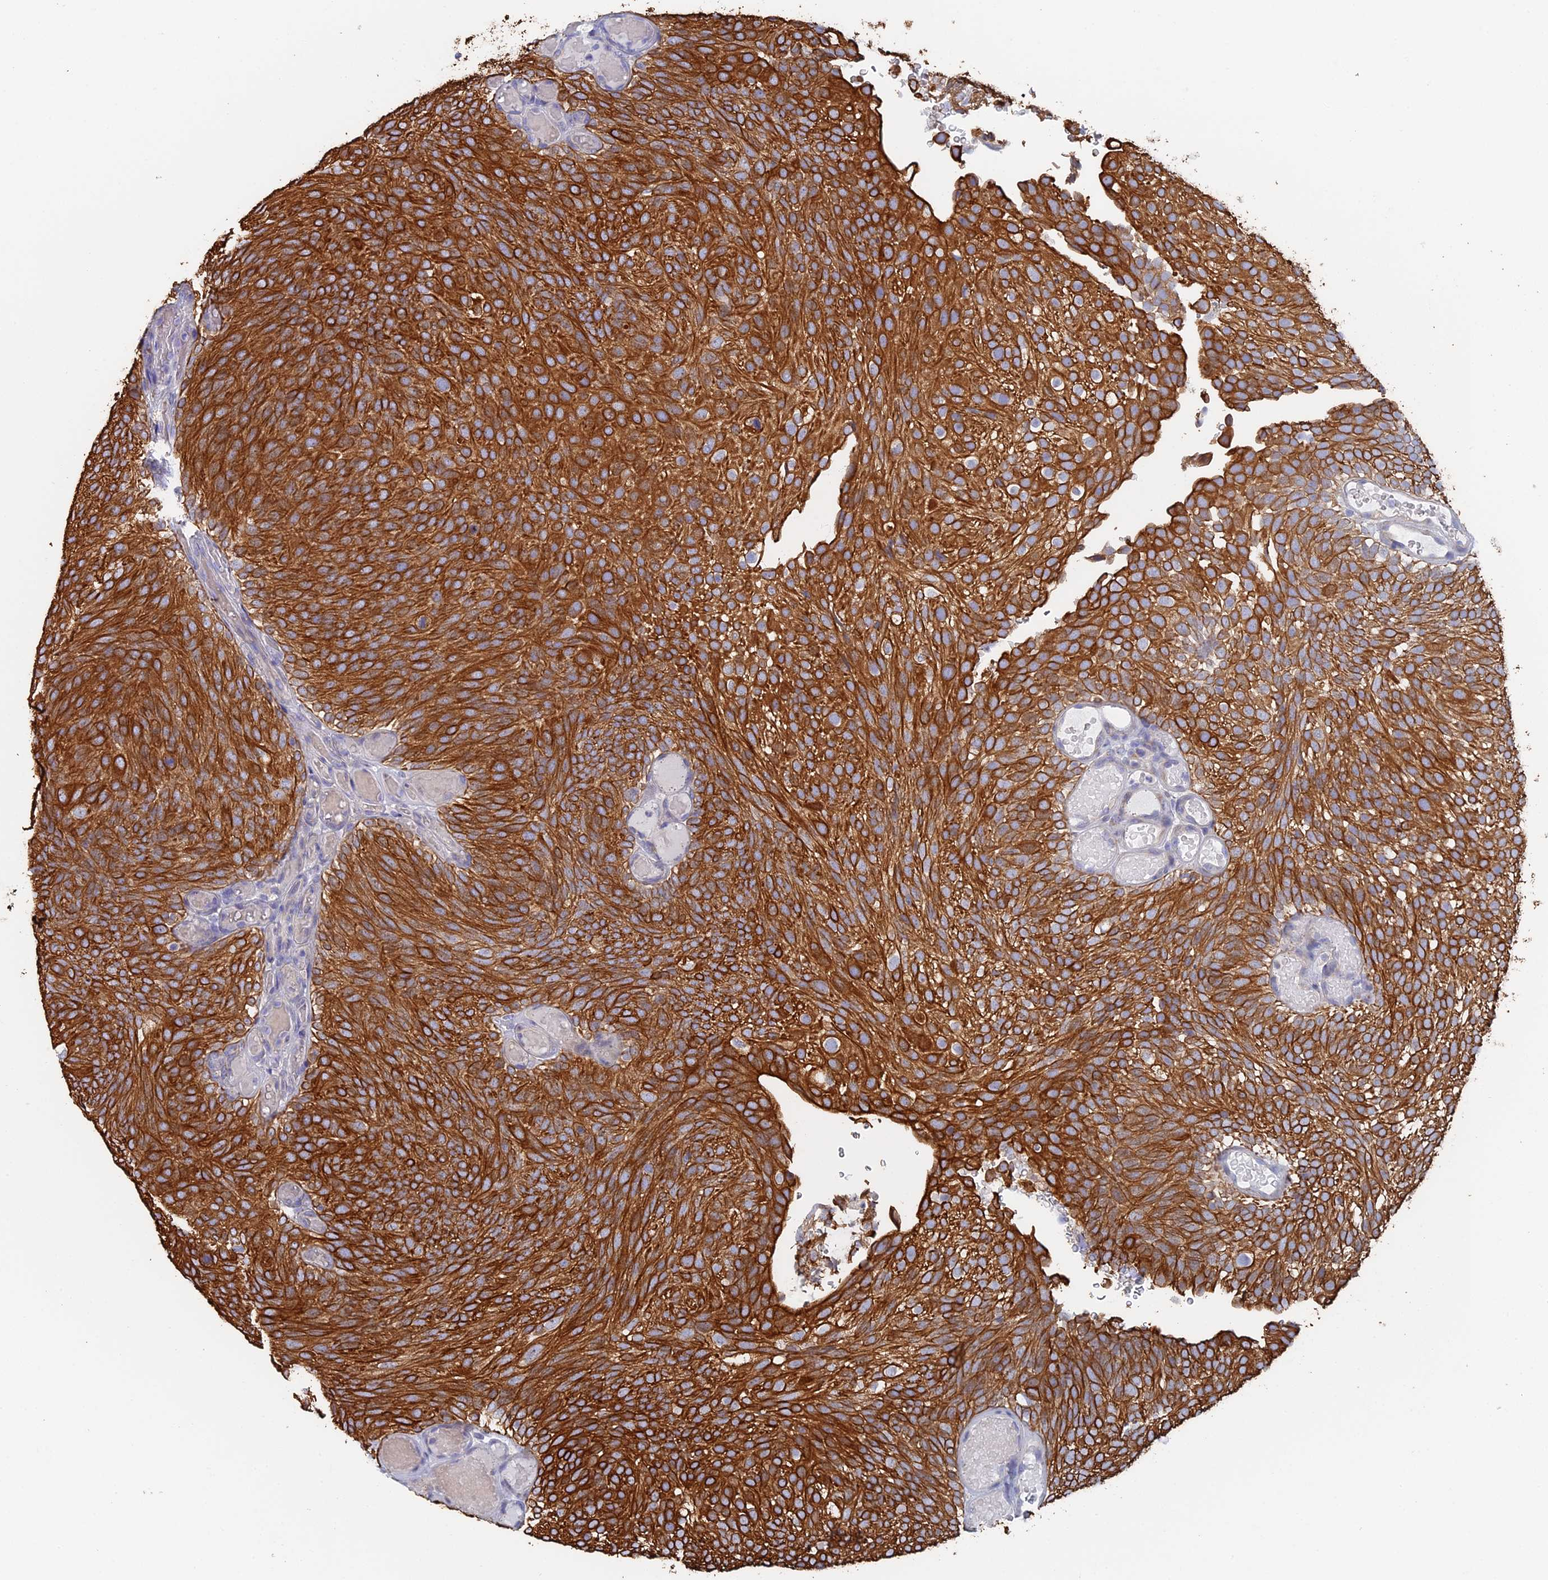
{"staining": {"intensity": "strong", "quantity": ">75%", "location": "cytoplasmic/membranous"}, "tissue": "urothelial cancer", "cell_type": "Tumor cells", "image_type": "cancer", "snomed": [{"axis": "morphology", "description": "Urothelial carcinoma, Low grade"}, {"axis": "topography", "description": "Urinary bladder"}], "caption": "An IHC image of tumor tissue is shown. Protein staining in brown labels strong cytoplasmic/membranous positivity in low-grade urothelial carcinoma within tumor cells.", "gene": "SRFBP1", "patient": {"sex": "male", "age": 78}}